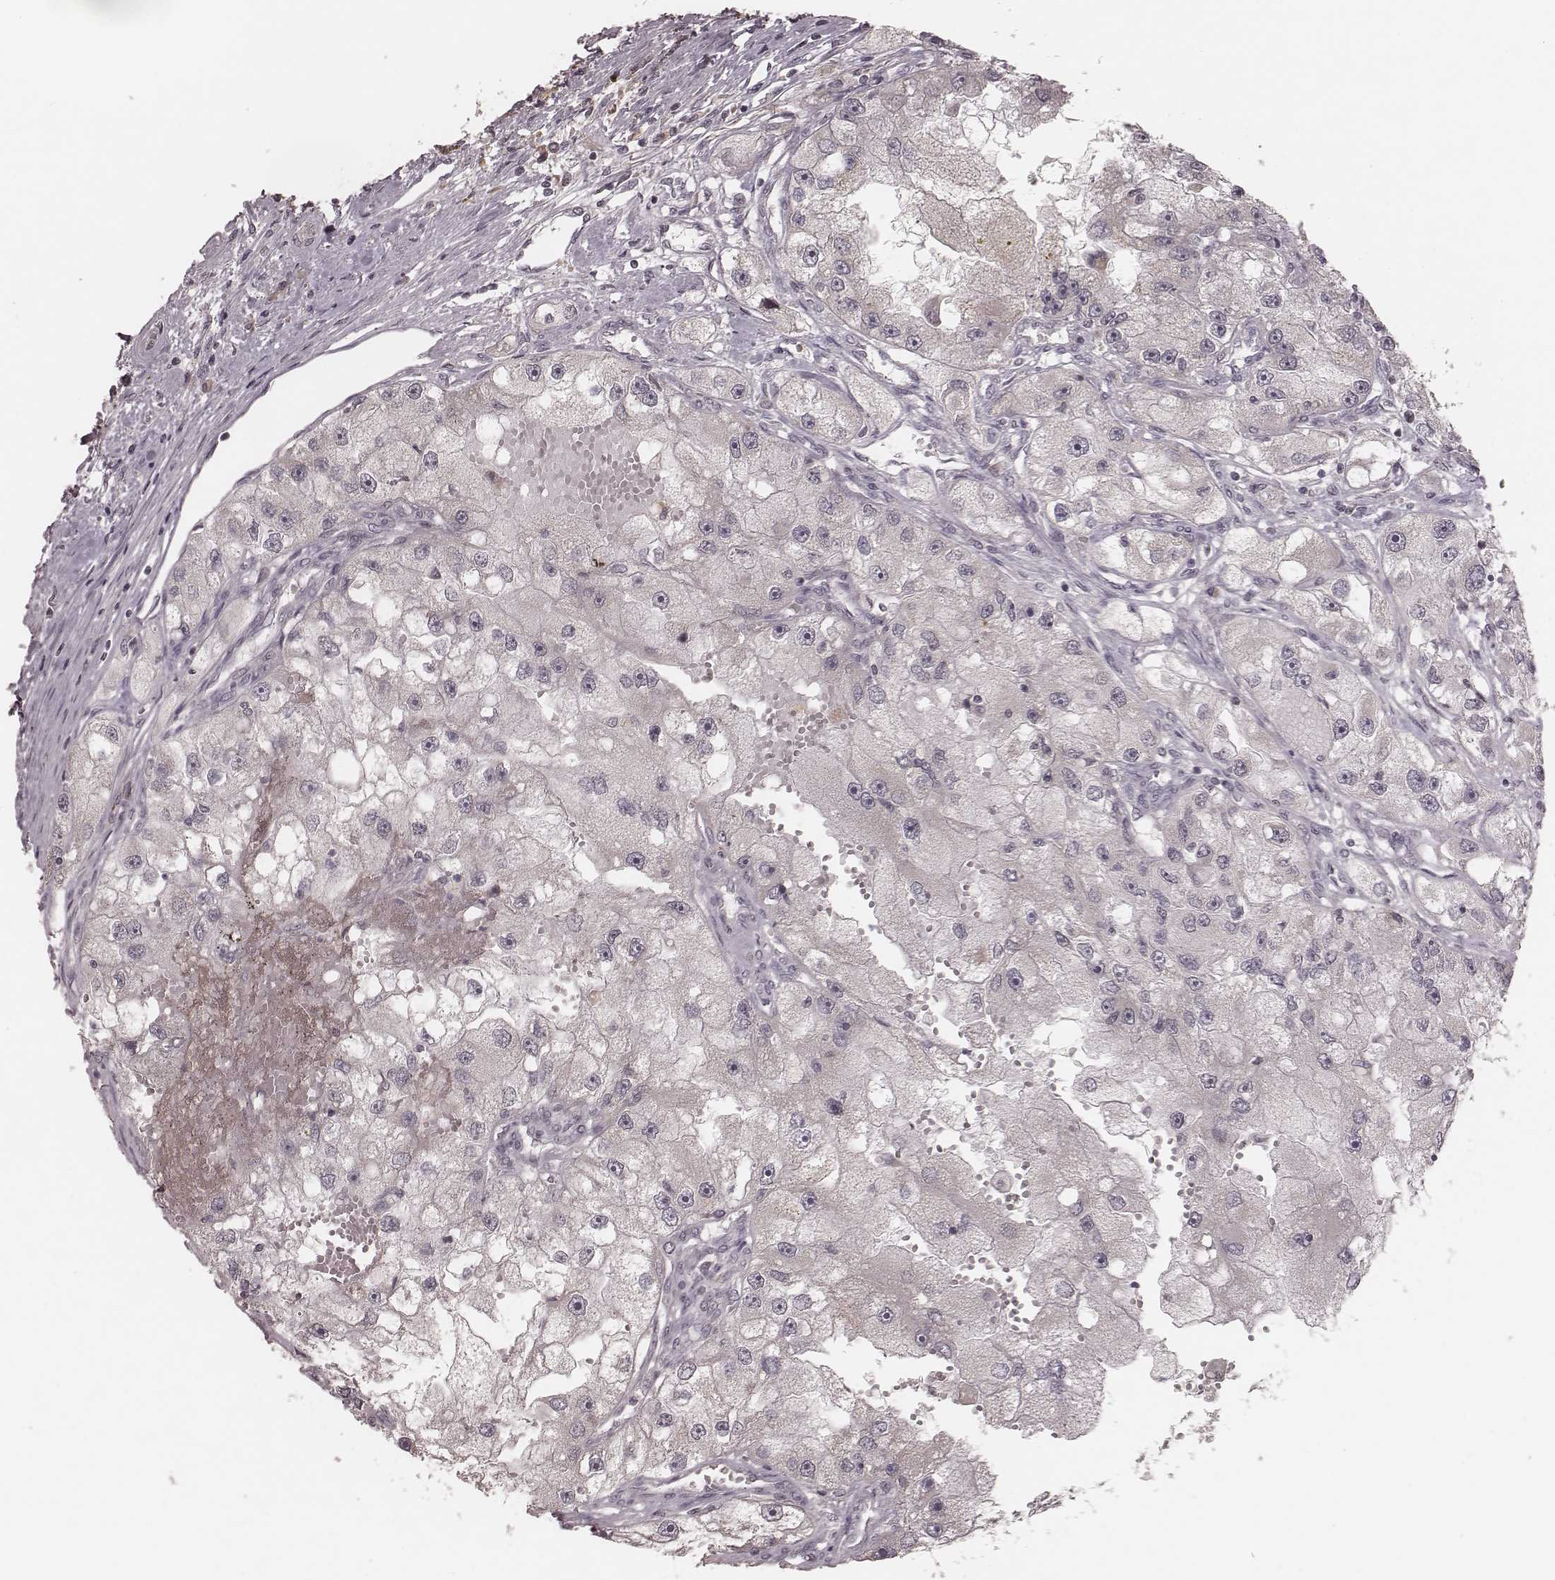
{"staining": {"intensity": "negative", "quantity": "none", "location": "none"}, "tissue": "renal cancer", "cell_type": "Tumor cells", "image_type": "cancer", "snomed": [{"axis": "morphology", "description": "Adenocarcinoma, NOS"}, {"axis": "topography", "description": "Kidney"}], "caption": "Histopathology image shows no significant protein staining in tumor cells of renal cancer.", "gene": "IL5", "patient": {"sex": "male", "age": 63}}